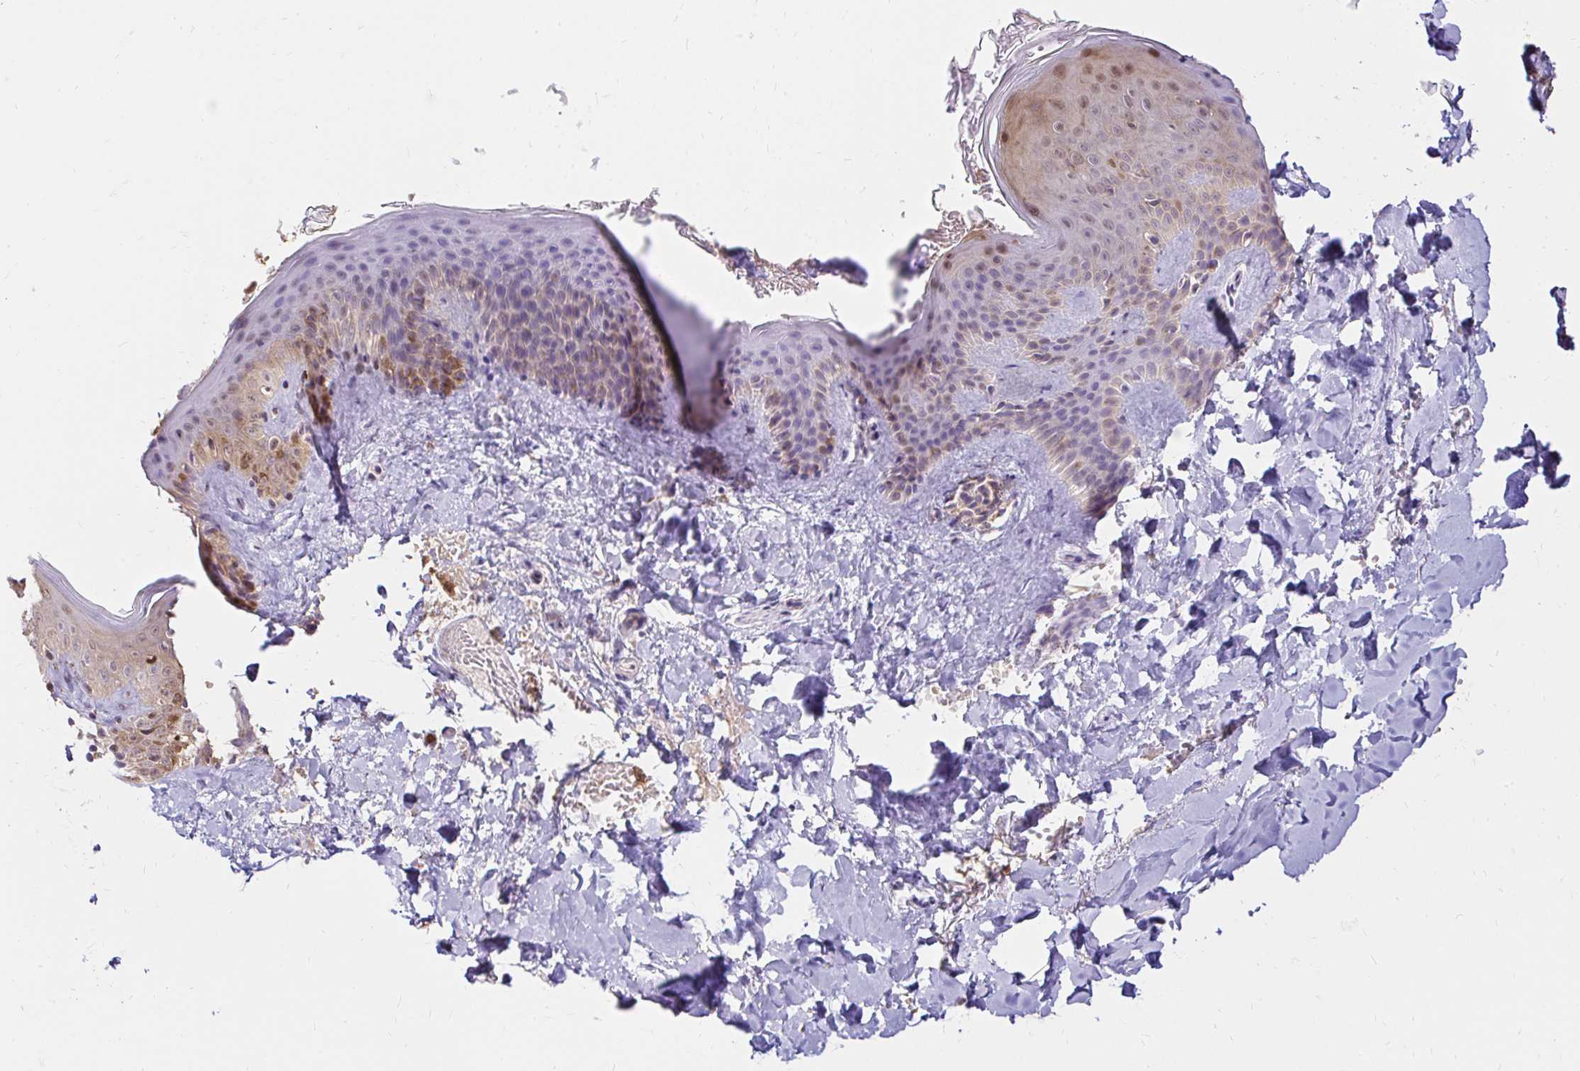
{"staining": {"intensity": "moderate", "quantity": ">75%", "location": "cytoplasmic/membranous,nuclear"}, "tissue": "skin", "cell_type": "Fibroblasts", "image_type": "normal", "snomed": [{"axis": "morphology", "description": "Normal tissue, NOS"}, {"axis": "topography", "description": "Skin"}], "caption": "Approximately >75% of fibroblasts in benign human skin reveal moderate cytoplasmic/membranous,nuclear protein expression as visualized by brown immunohistochemical staining.", "gene": "PYCARD", "patient": {"sex": "male", "age": 16}}